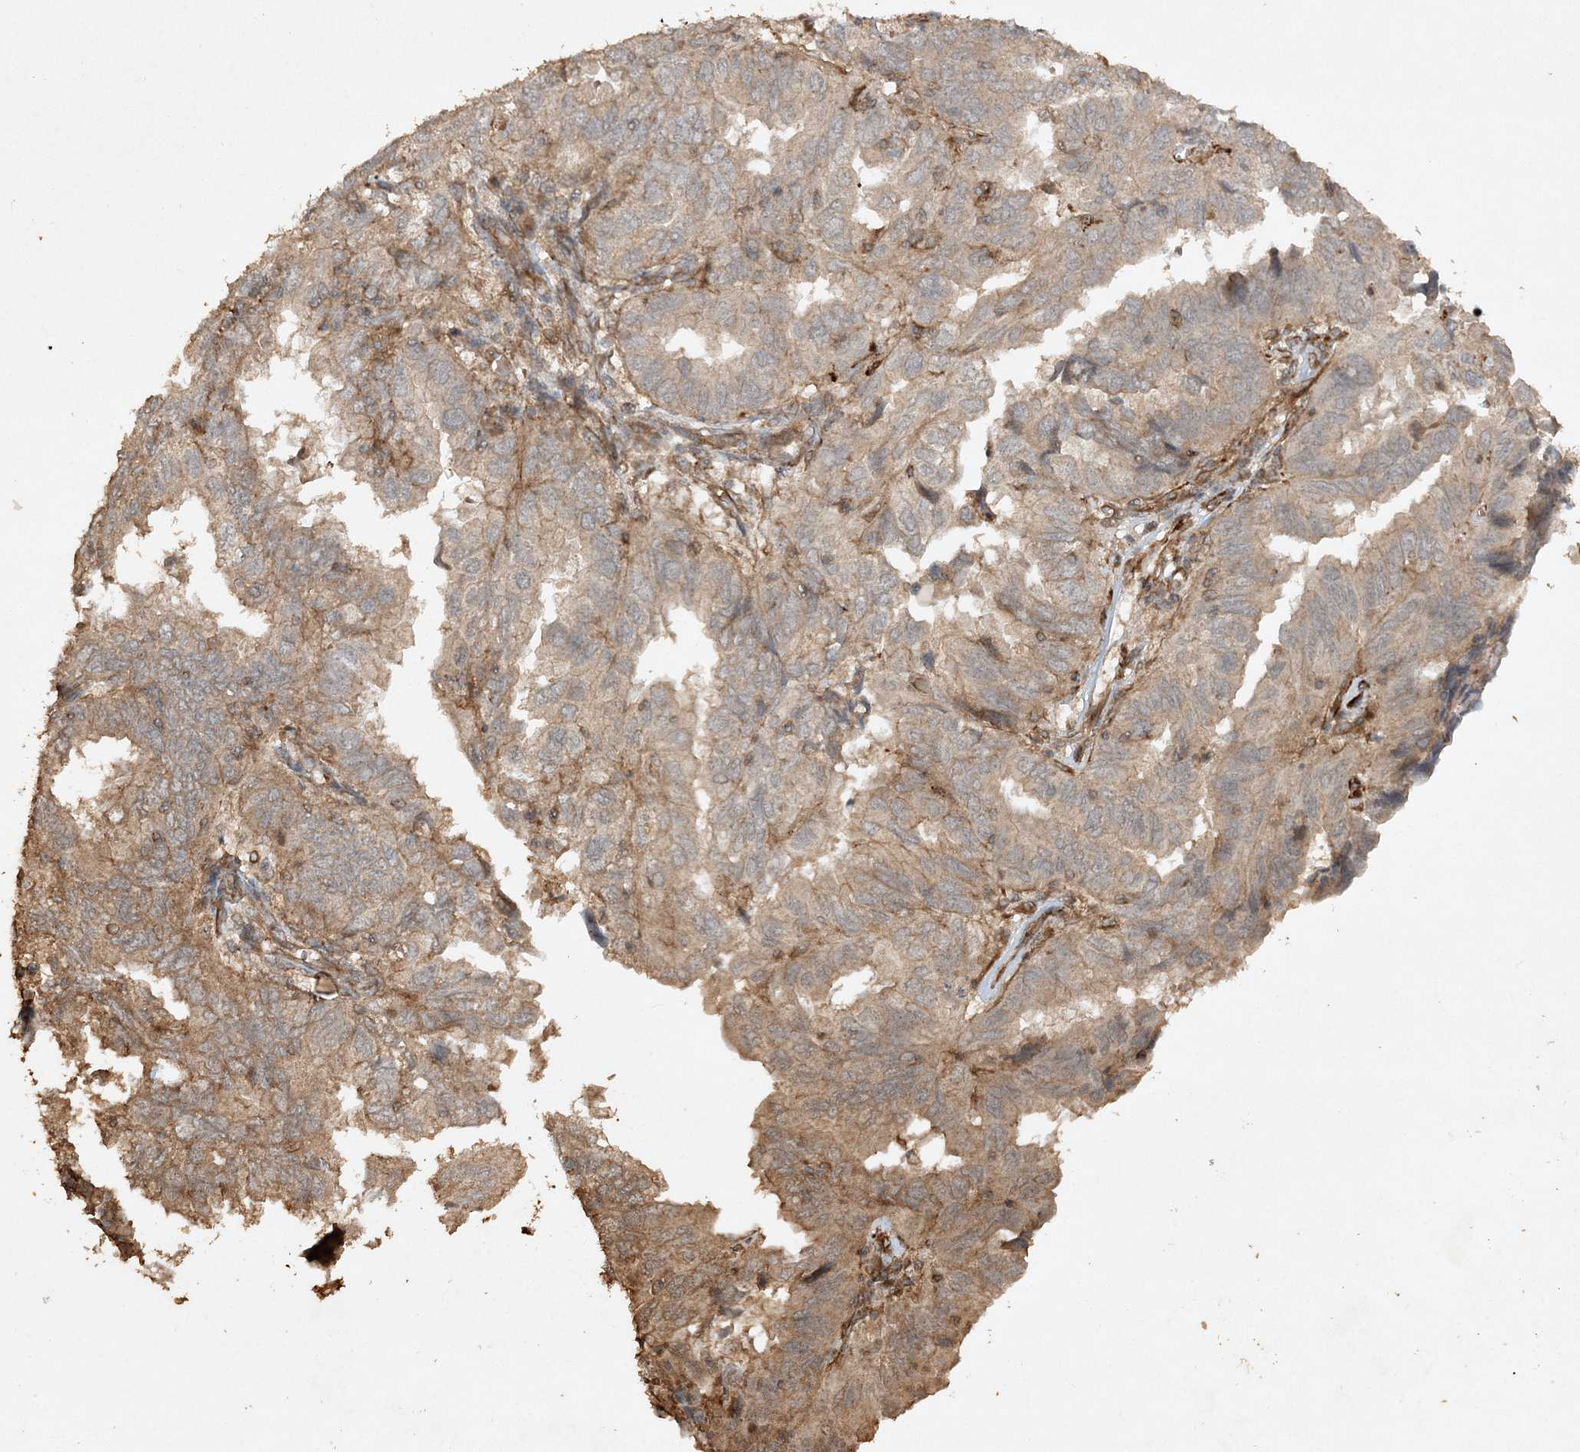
{"staining": {"intensity": "weak", "quantity": "25%-75%", "location": "cytoplasmic/membranous"}, "tissue": "endometrial cancer", "cell_type": "Tumor cells", "image_type": "cancer", "snomed": [{"axis": "morphology", "description": "Adenocarcinoma, NOS"}, {"axis": "topography", "description": "Uterus"}], "caption": "Protein staining of endometrial cancer tissue shows weak cytoplasmic/membranous expression in about 25%-75% of tumor cells.", "gene": "AVPI1", "patient": {"sex": "female", "age": 77}}